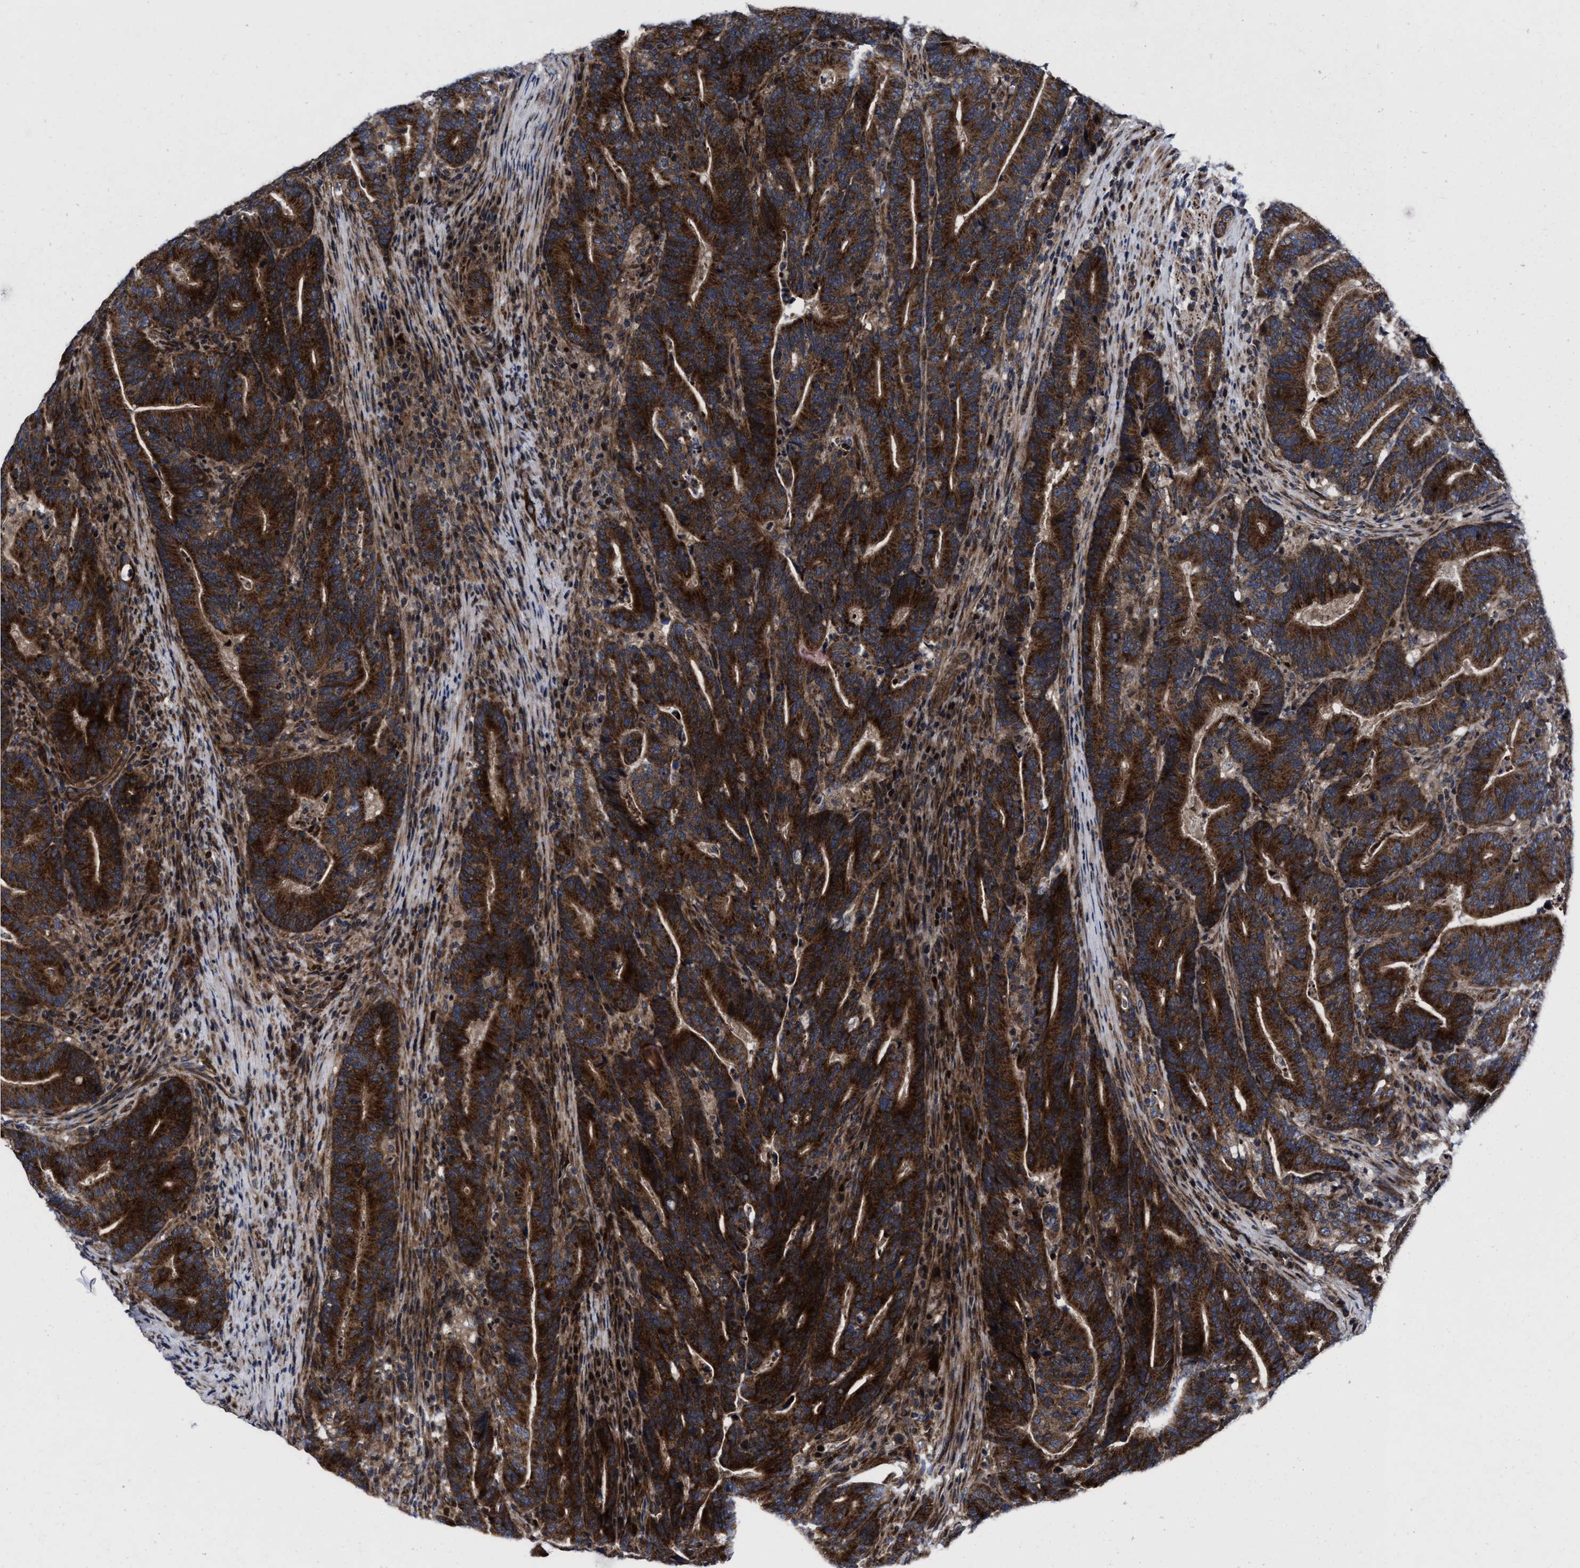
{"staining": {"intensity": "strong", "quantity": ">75%", "location": "cytoplasmic/membranous"}, "tissue": "colorectal cancer", "cell_type": "Tumor cells", "image_type": "cancer", "snomed": [{"axis": "morphology", "description": "Adenocarcinoma, NOS"}, {"axis": "topography", "description": "Colon"}], "caption": "Protein staining exhibits strong cytoplasmic/membranous positivity in approximately >75% of tumor cells in colorectal cancer.", "gene": "MRPL50", "patient": {"sex": "female", "age": 66}}